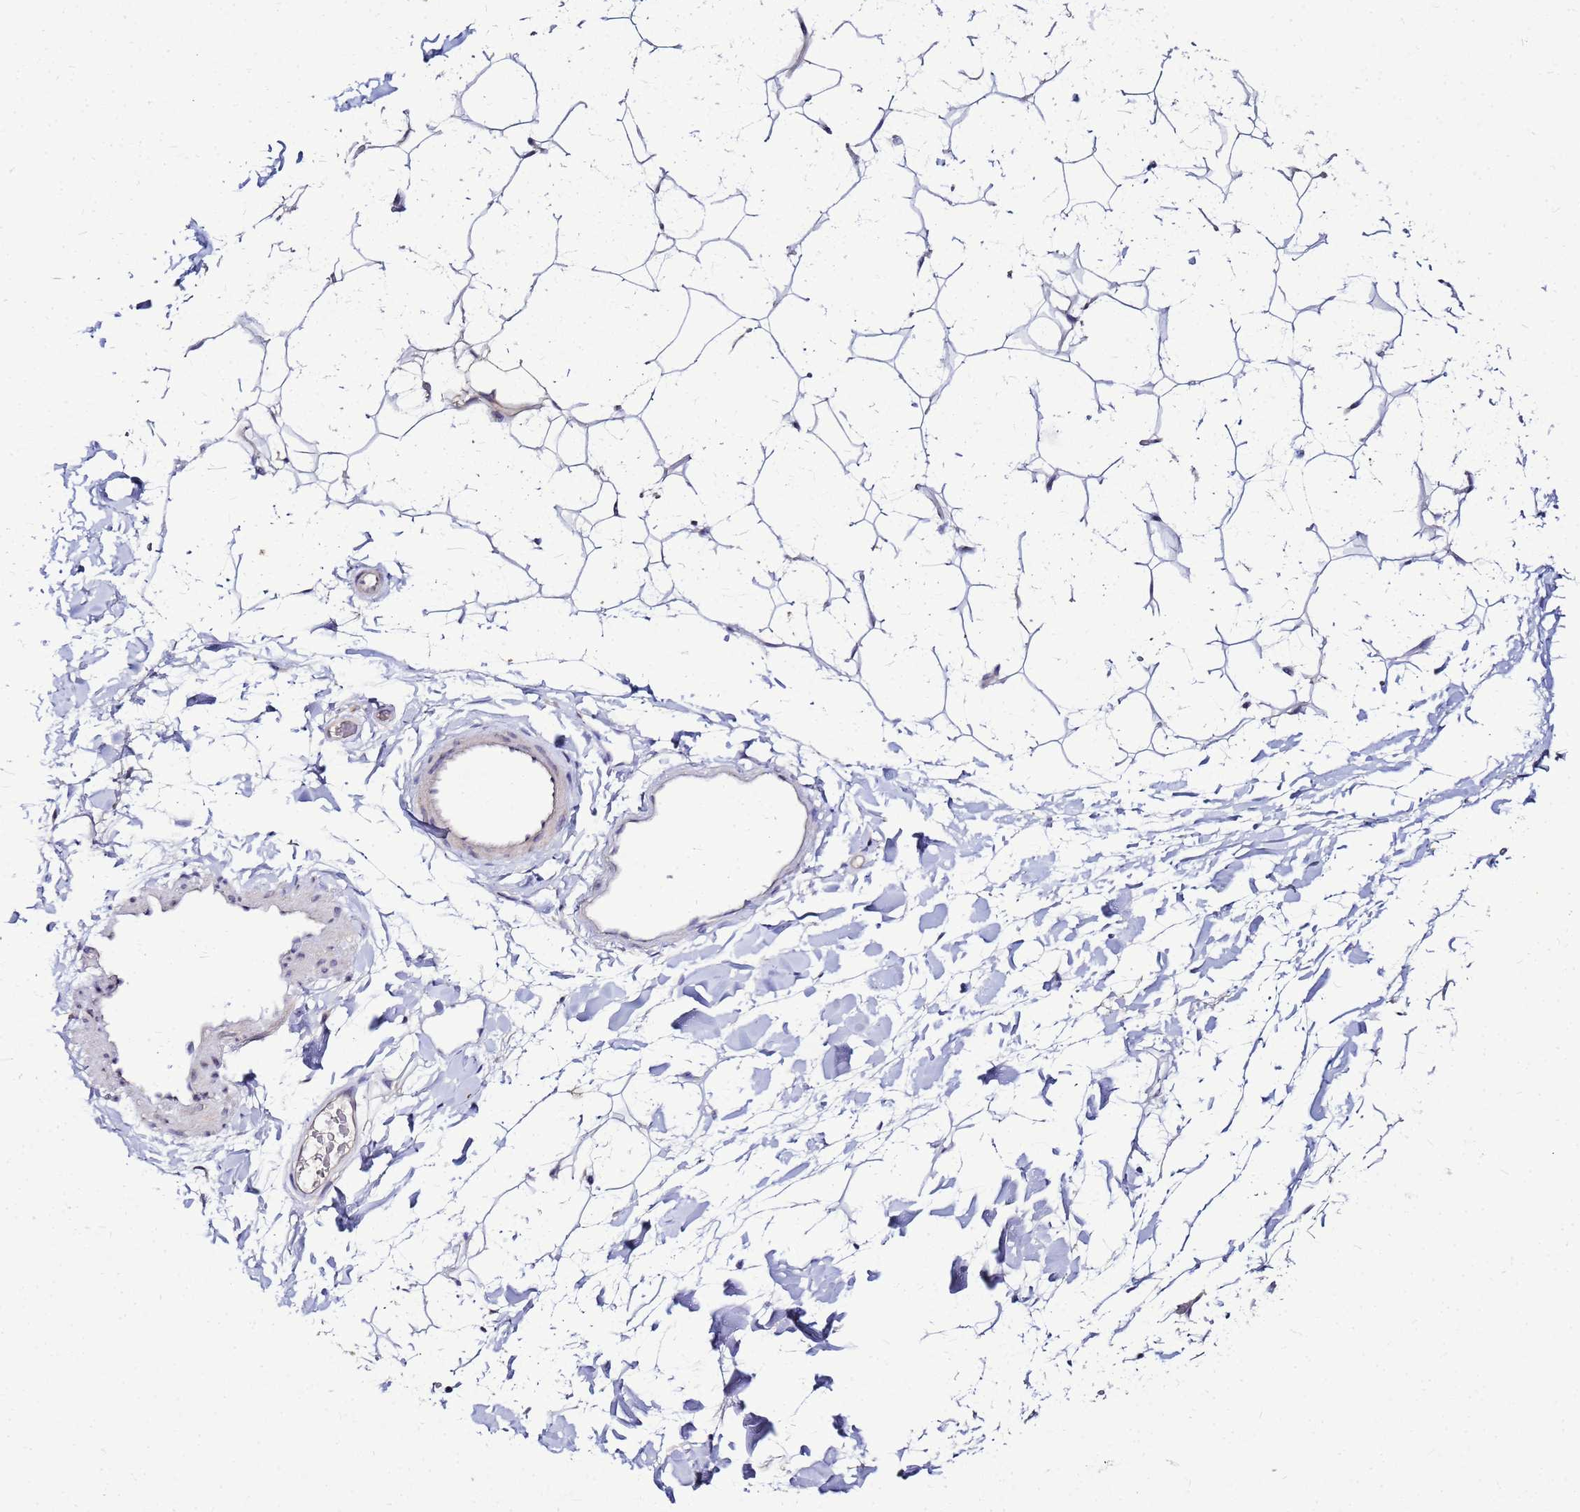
{"staining": {"intensity": "weak", "quantity": "25%-75%", "location": "cytoplasmic/membranous"}, "tissue": "adipose tissue", "cell_type": "Adipocytes", "image_type": "normal", "snomed": [{"axis": "morphology", "description": "Normal tissue, NOS"}, {"axis": "topography", "description": "Breast"}], "caption": "Immunohistochemistry (IHC) (DAB) staining of unremarkable adipose tissue exhibits weak cytoplasmic/membranous protein staining in about 25%-75% of adipocytes.", "gene": "SAT1", "patient": {"sex": "female", "age": 26}}